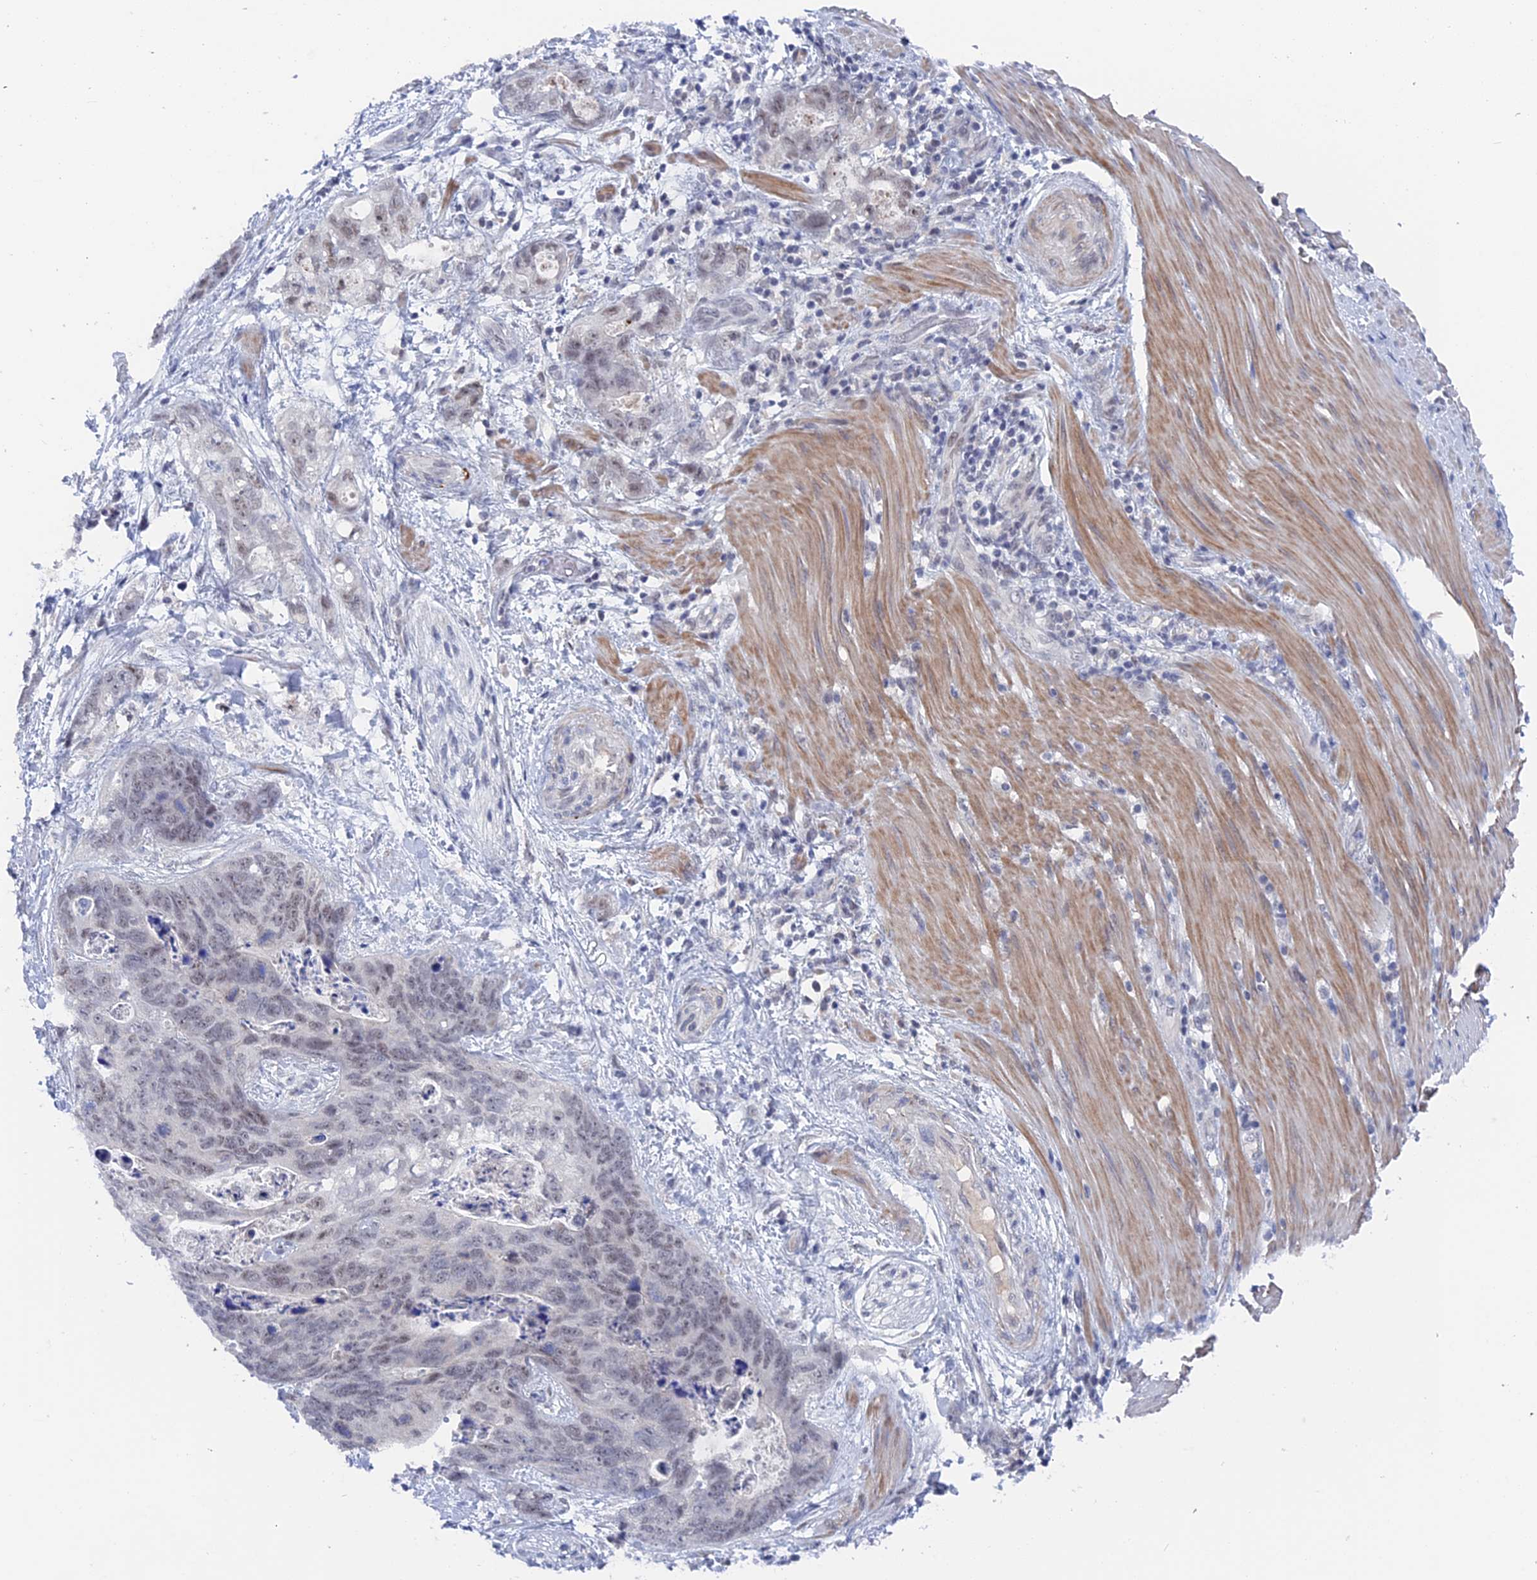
{"staining": {"intensity": "negative", "quantity": "none", "location": "none"}, "tissue": "stomach cancer", "cell_type": "Tumor cells", "image_type": "cancer", "snomed": [{"axis": "morphology", "description": "Normal tissue, NOS"}, {"axis": "morphology", "description": "Adenocarcinoma, NOS"}, {"axis": "topography", "description": "Stomach"}], "caption": "This histopathology image is of stomach adenocarcinoma stained with immunohistochemistry to label a protein in brown with the nuclei are counter-stained blue. There is no staining in tumor cells. Nuclei are stained in blue.", "gene": "BRD2", "patient": {"sex": "female", "age": 89}}